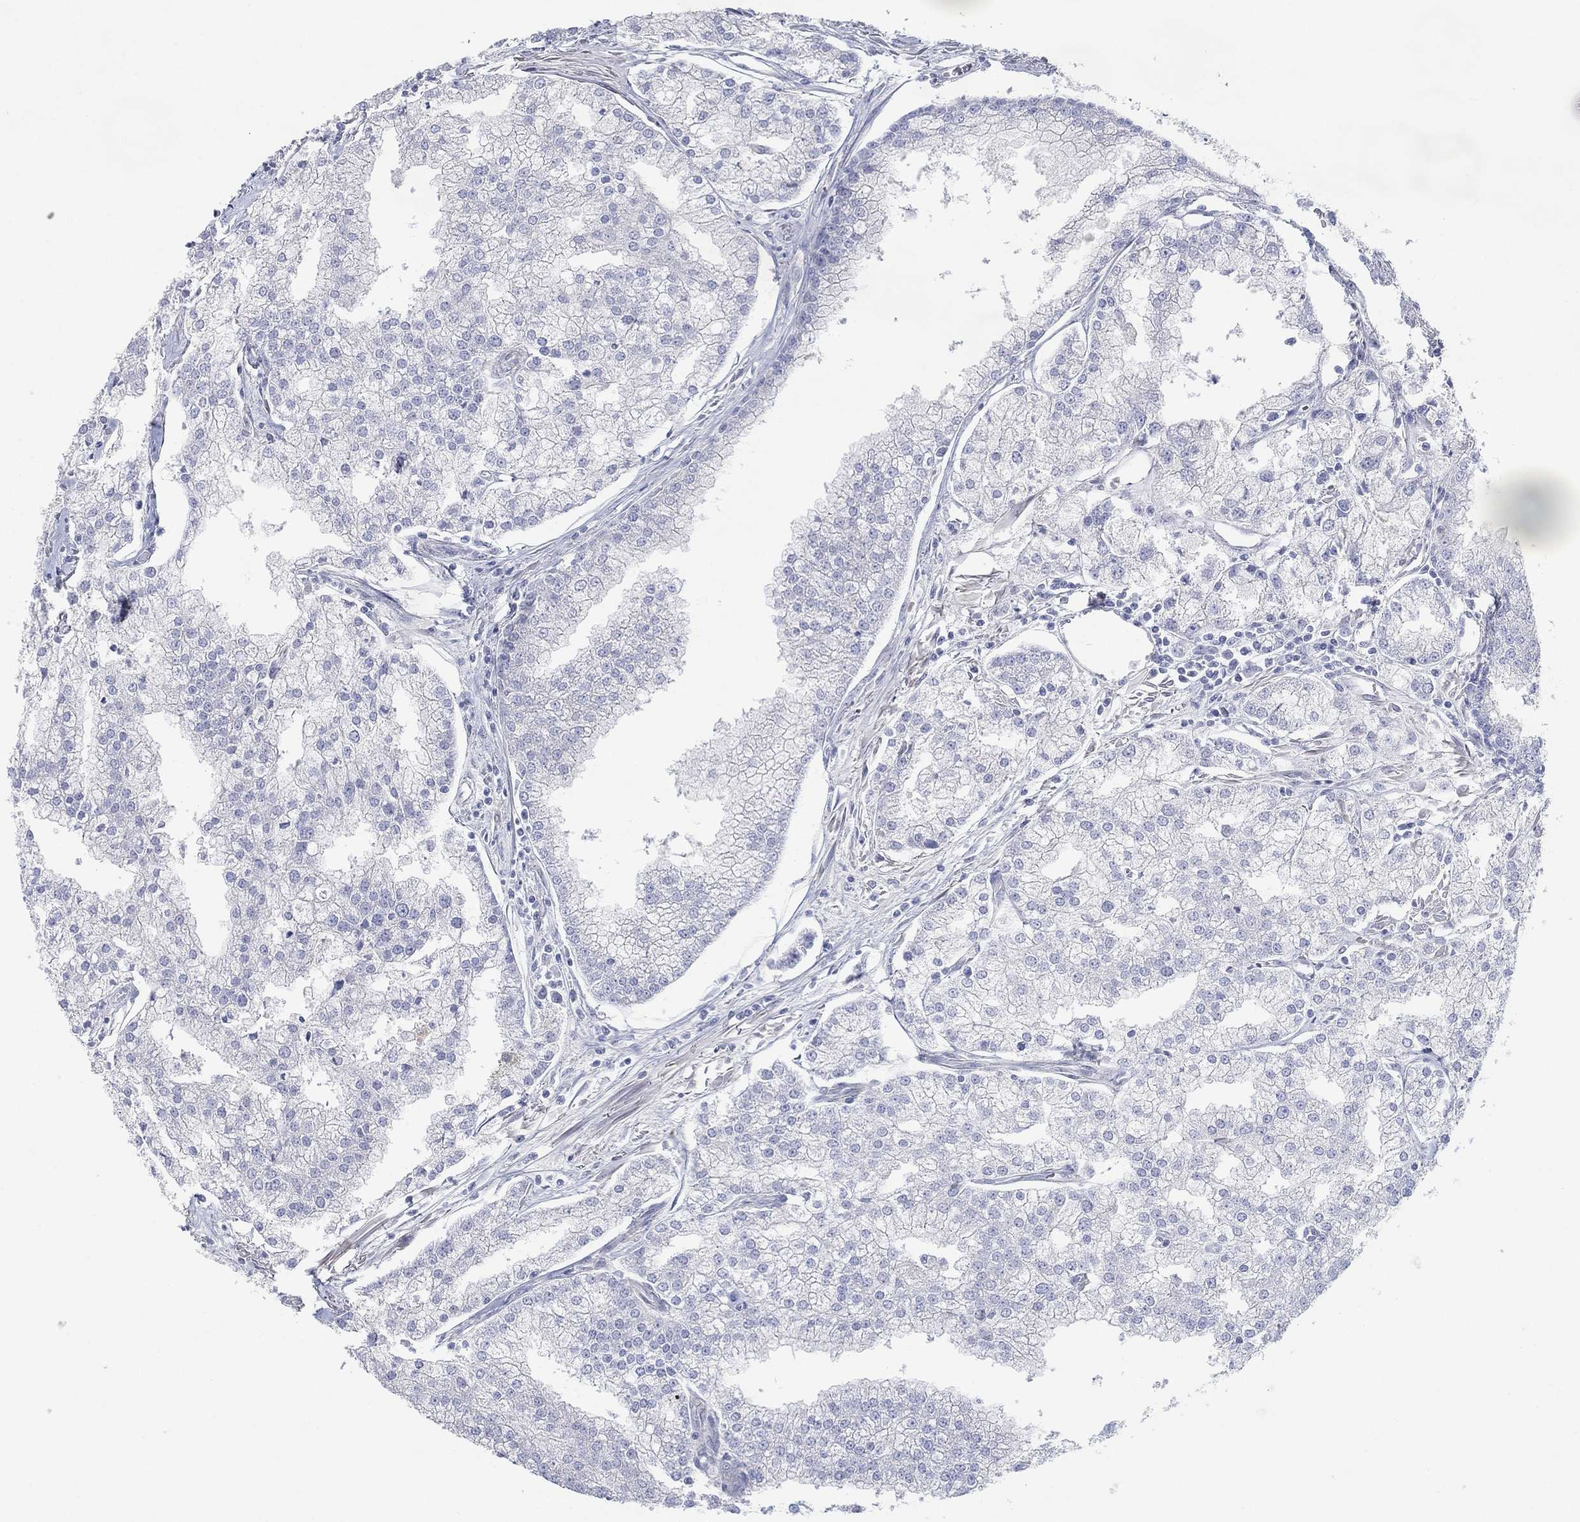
{"staining": {"intensity": "negative", "quantity": "none", "location": "none"}, "tissue": "prostate cancer", "cell_type": "Tumor cells", "image_type": "cancer", "snomed": [{"axis": "morphology", "description": "Adenocarcinoma, NOS"}, {"axis": "topography", "description": "Prostate"}], "caption": "DAB (3,3'-diaminobenzidine) immunohistochemical staining of human prostate cancer demonstrates no significant staining in tumor cells. (Immunohistochemistry, brightfield microscopy, high magnification).", "gene": "APOC3", "patient": {"sex": "male", "age": 70}}